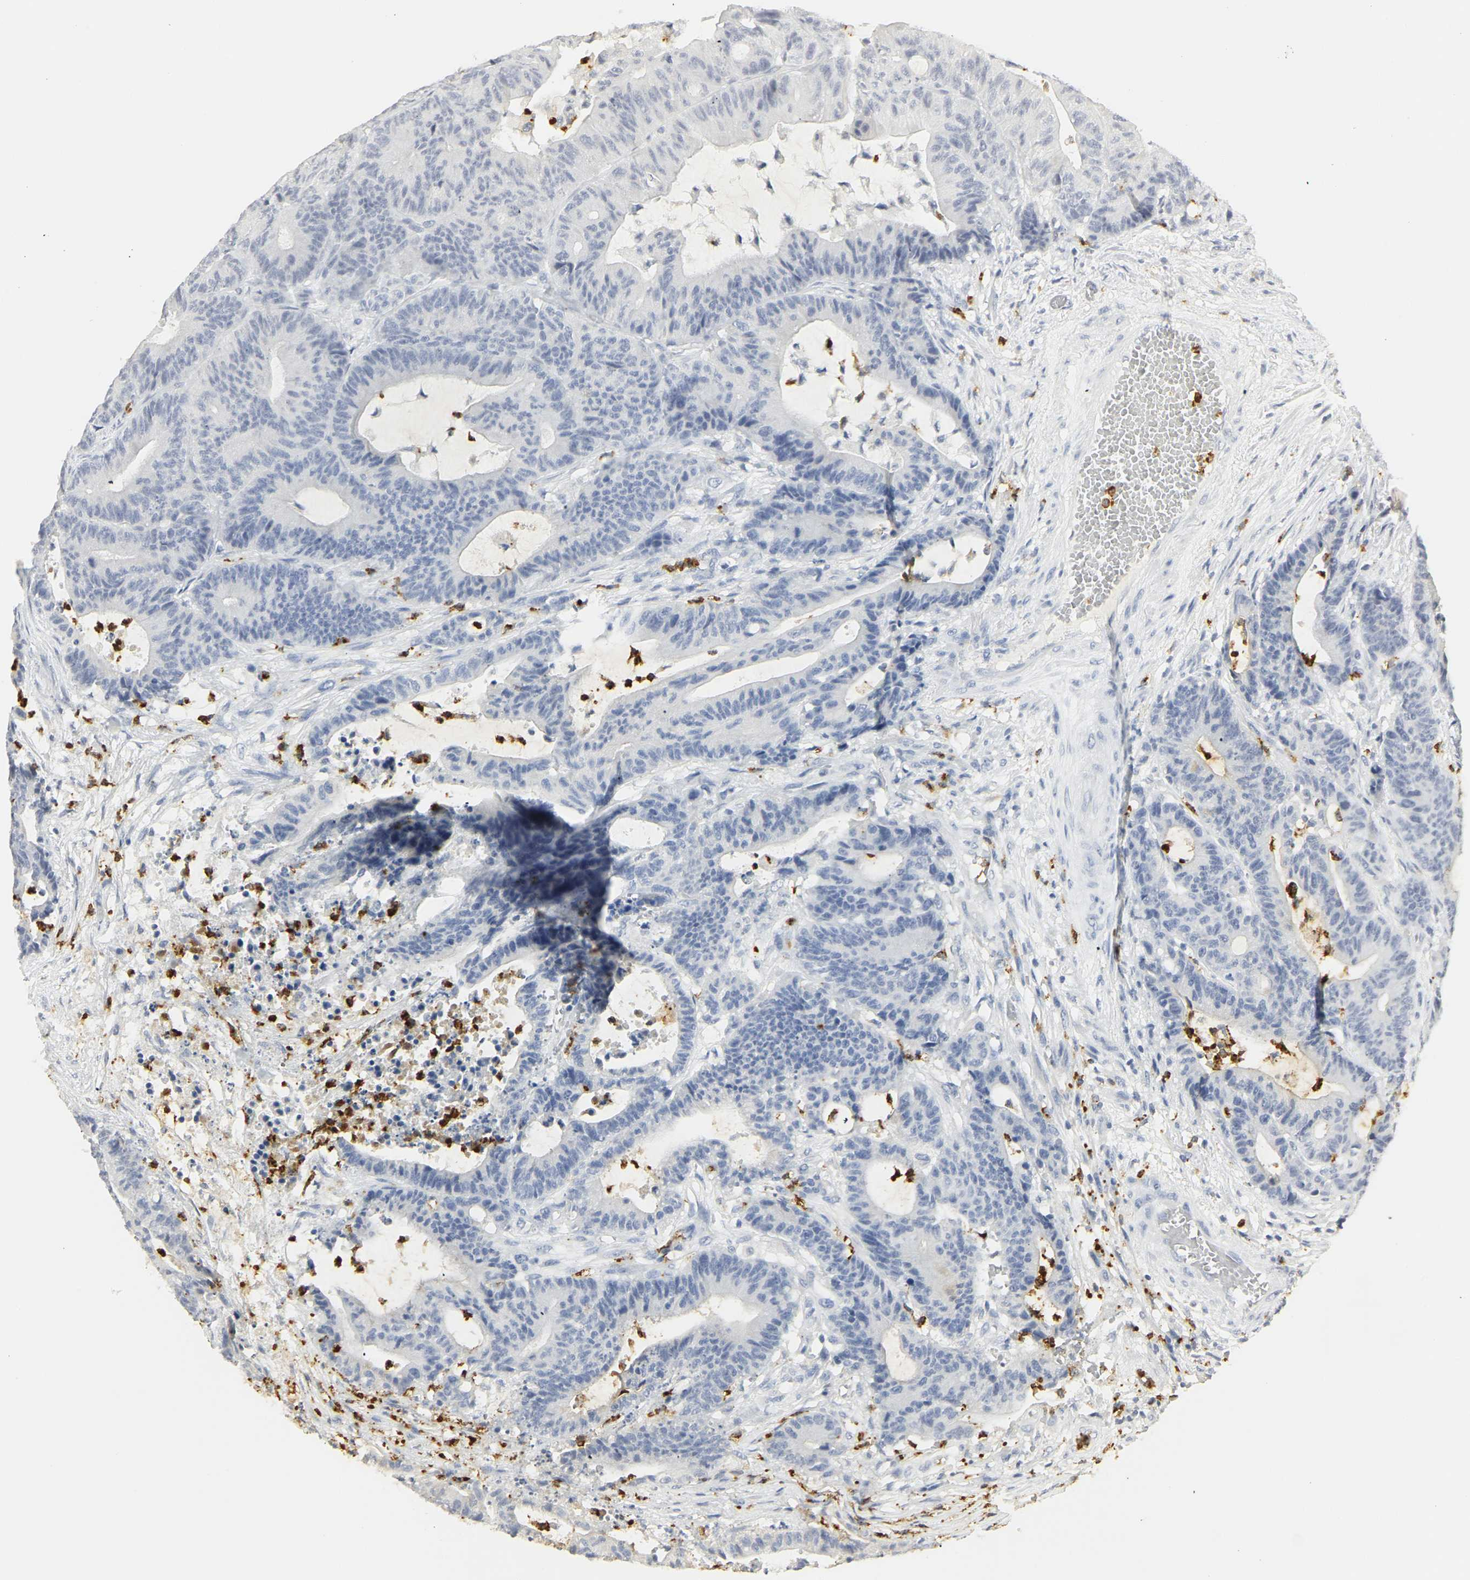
{"staining": {"intensity": "negative", "quantity": "none", "location": "none"}, "tissue": "colorectal cancer", "cell_type": "Tumor cells", "image_type": "cancer", "snomed": [{"axis": "morphology", "description": "Adenocarcinoma, NOS"}, {"axis": "topography", "description": "Colon"}], "caption": "High power microscopy micrograph of an IHC photomicrograph of colorectal cancer (adenocarcinoma), revealing no significant expression in tumor cells. The staining was performed using DAB to visualize the protein expression in brown, while the nuclei were stained in blue with hematoxylin (Magnification: 20x).", "gene": "MPO", "patient": {"sex": "female", "age": 84}}